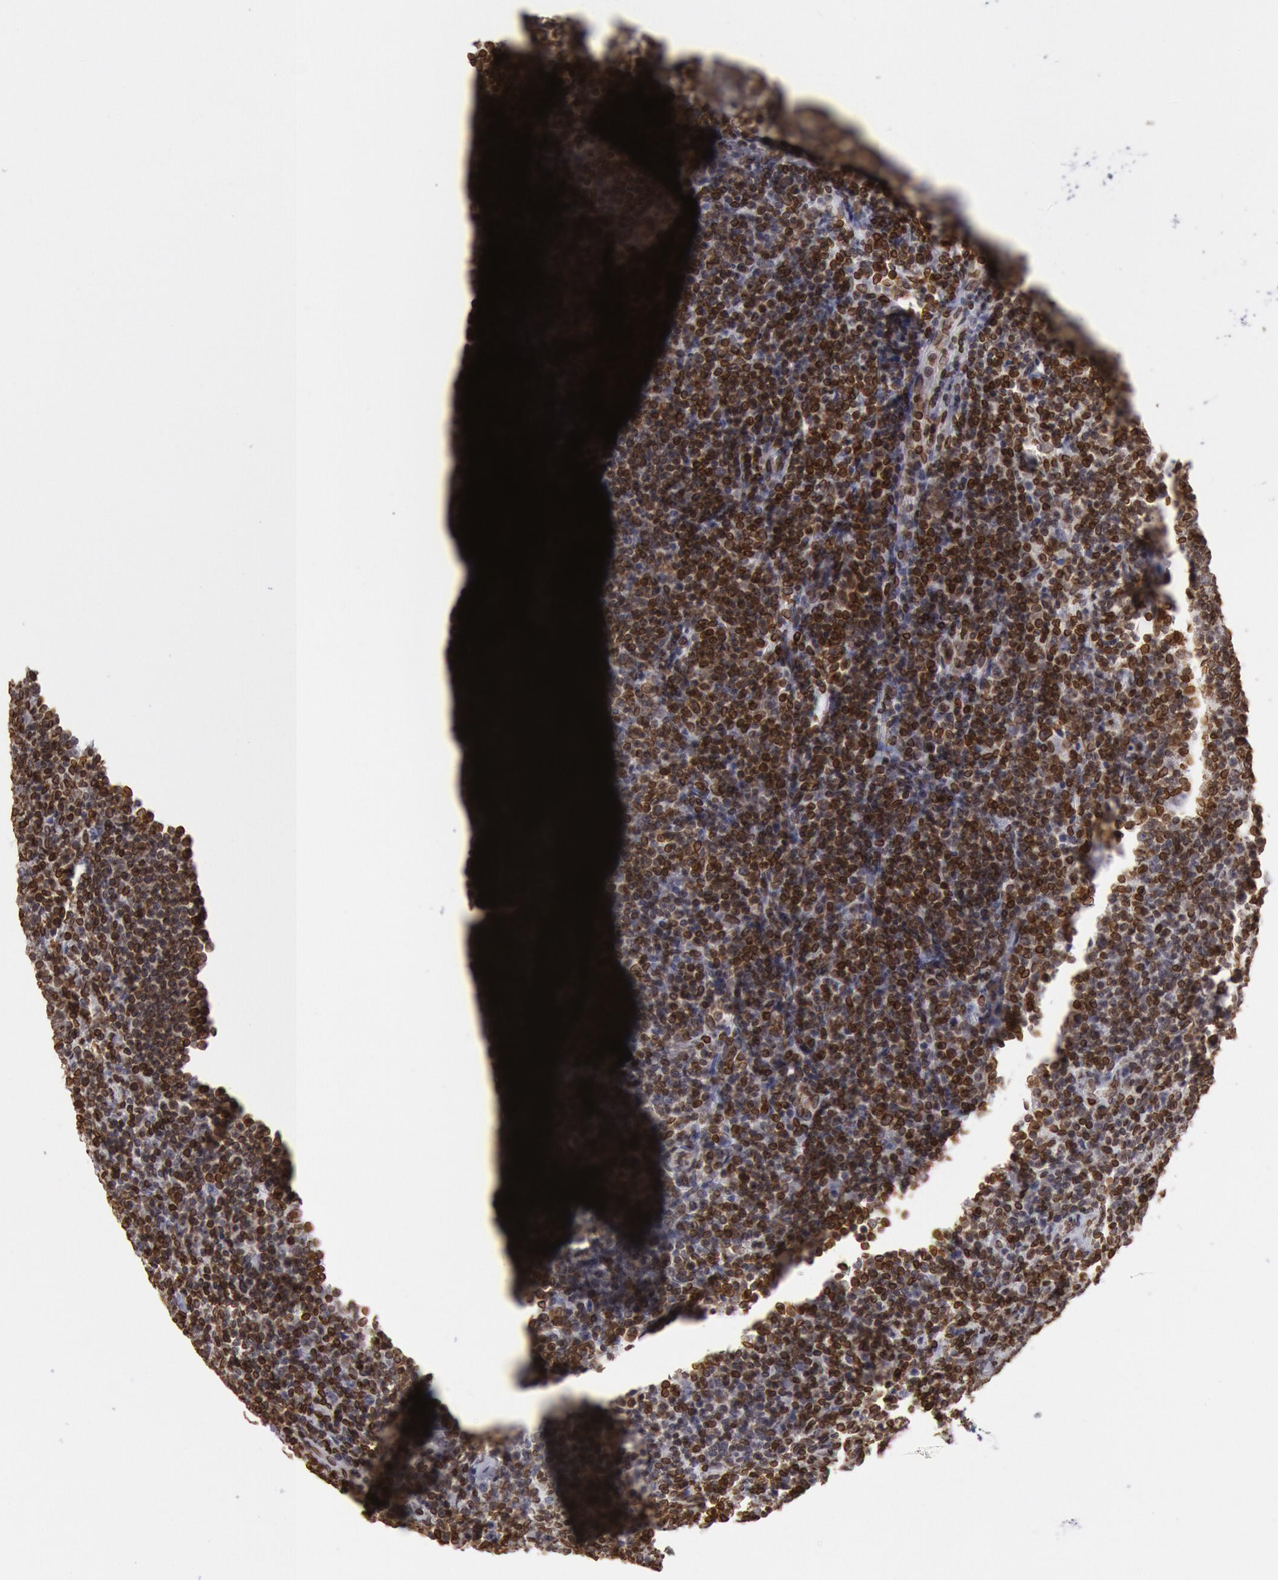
{"staining": {"intensity": "strong", "quantity": ">75%", "location": "cytoplasmic/membranous,nuclear"}, "tissue": "lymphoma", "cell_type": "Tumor cells", "image_type": "cancer", "snomed": [{"axis": "morphology", "description": "Malignant lymphoma, non-Hodgkin's type, Low grade"}, {"axis": "topography", "description": "Lymph node"}], "caption": "Brown immunohistochemical staining in human malignant lymphoma, non-Hodgkin's type (low-grade) displays strong cytoplasmic/membranous and nuclear staining in about >75% of tumor cells.", "gene": "SUN2", "patient": {"sex": "male", "age": 74}}